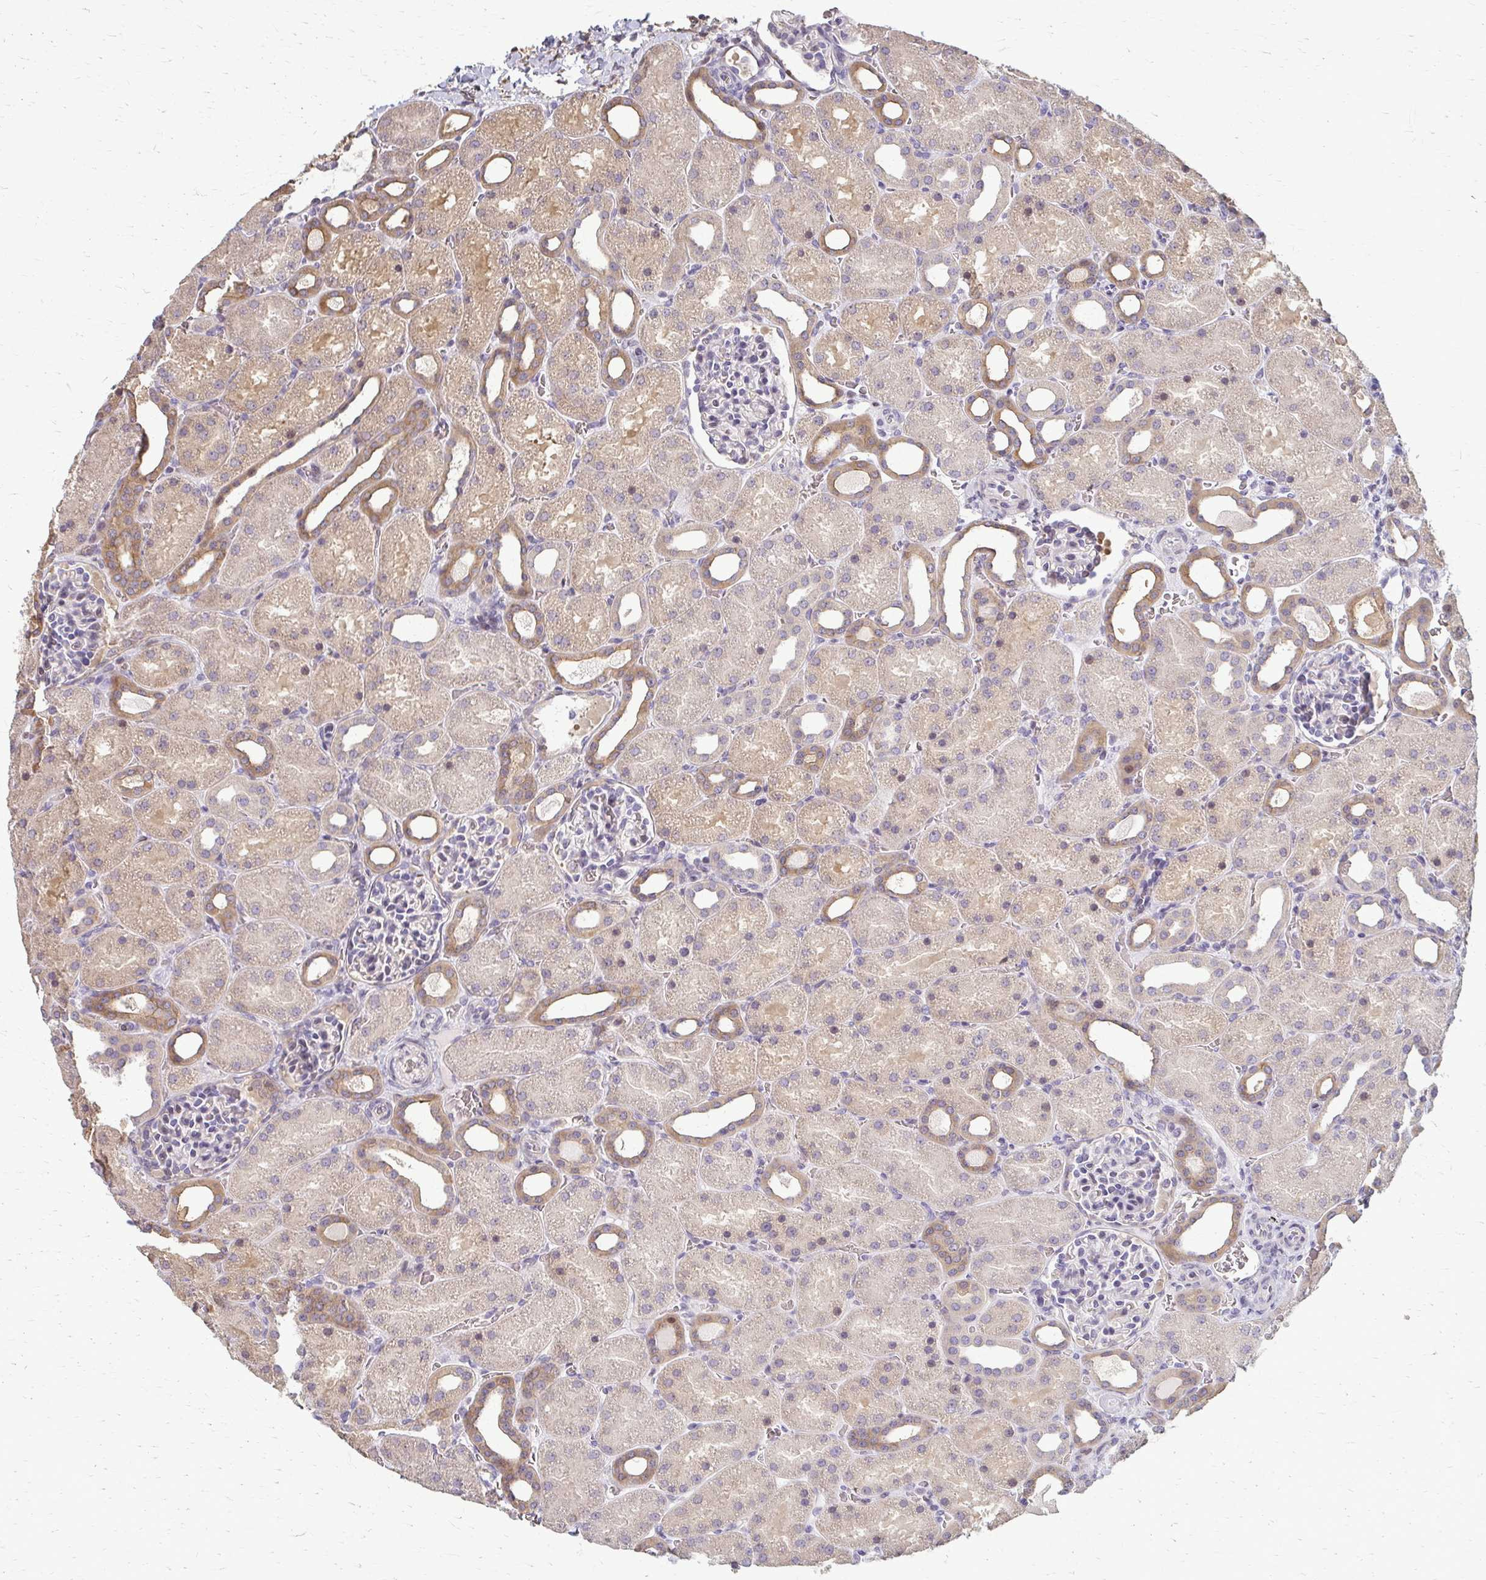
{"staining": {"intensity": "negative", "quantity": "none", "location": "none"}, "tissue": "kidney", "cell_type": "Cells in glomeruli", "image_type": "normal", "snomed": [{"axis": "morphology", "description": "Normal tissue, NOS"}, {"axis": "topography", "description": "Kidney"}], "caption": "This is a image of immunohistochemistry (IHC) staining of benign kidney, which shows no staining in cells in glomeruli.", "gene": "ZNF34", "patient": {"sex": "male", "age": 2}}